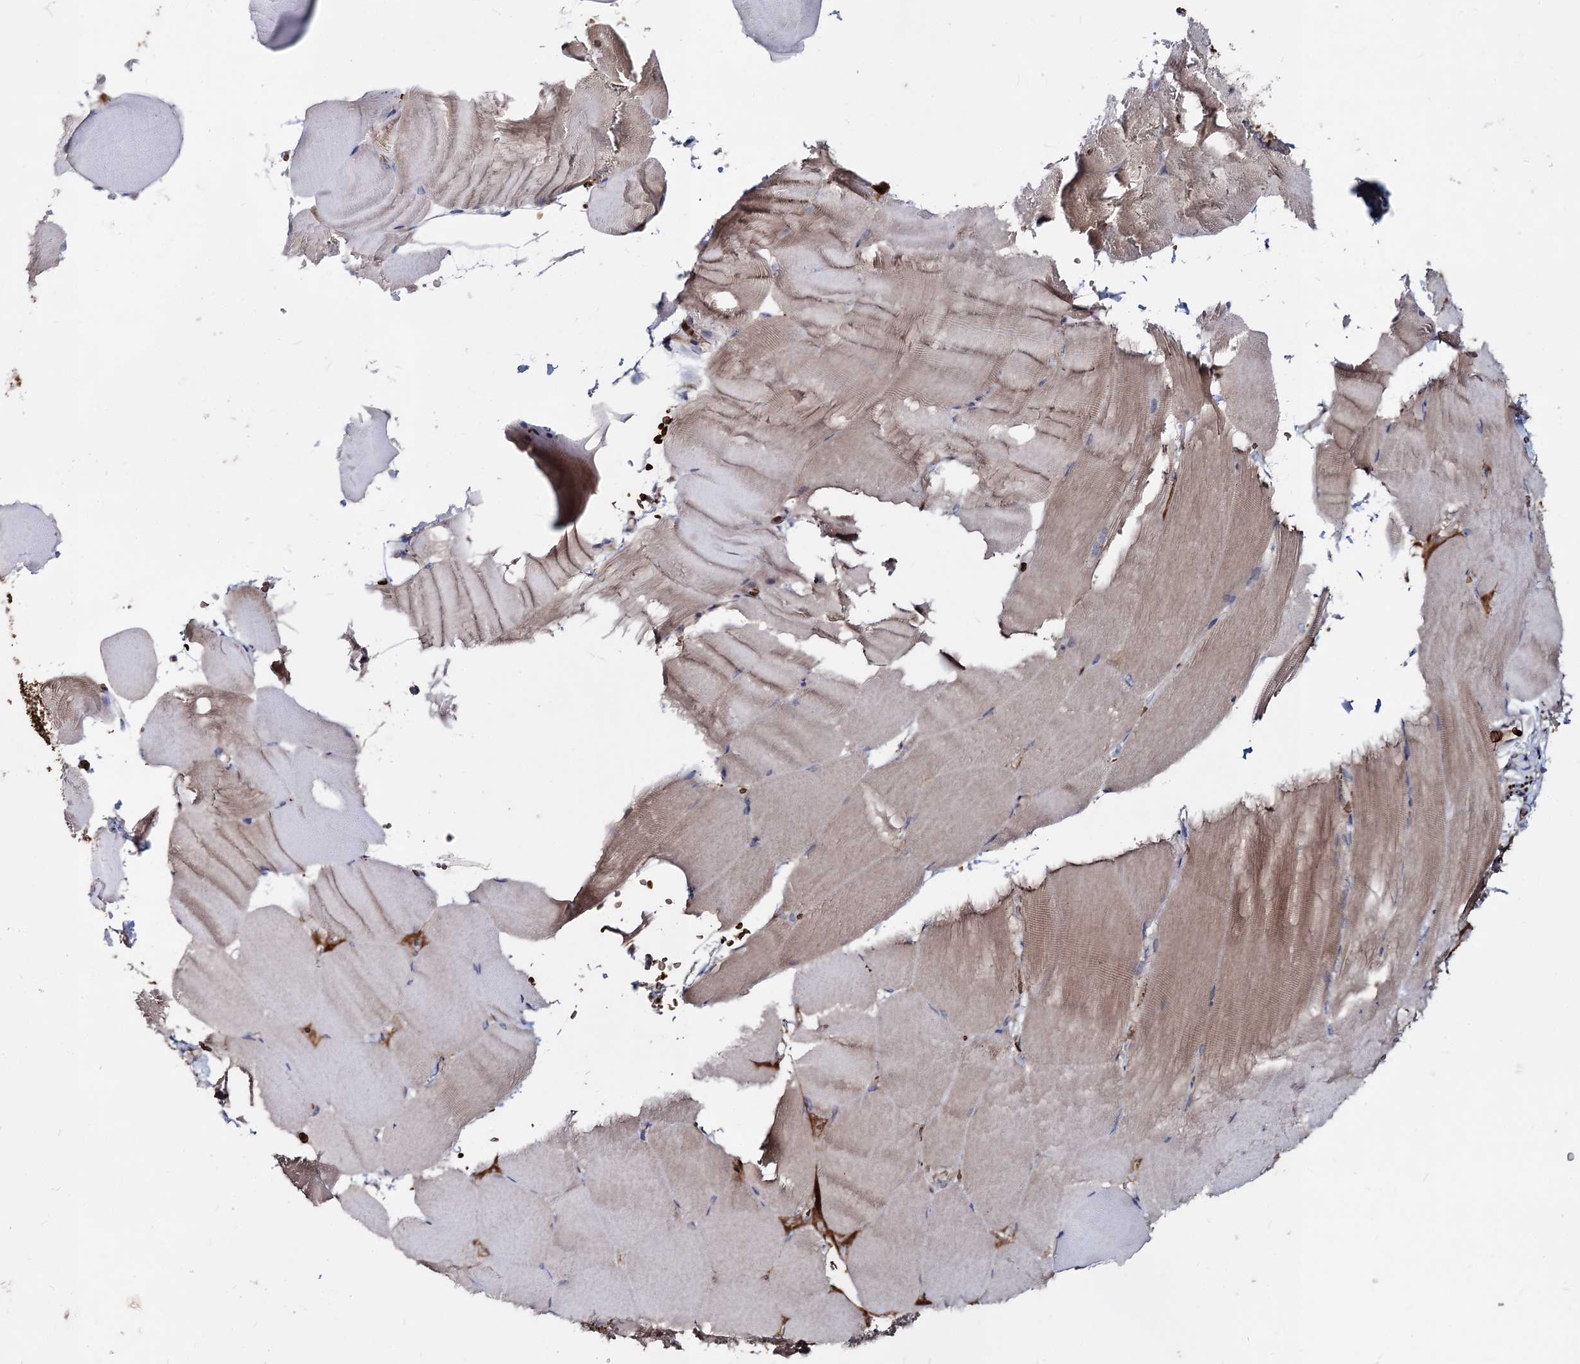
{"staining": {"intensity": "weak", "quantity": "<25%", "location": "cytoplasmic/membranous"}, "tissue": "skeletal muscle", "cell_type": "Myocytes", "image_type": "normal", "snomed": [{"axis": "morphology", "description": "Normal tissue, NOS"}, {"axis": "topography", "description": "Skeletal muscle"}, {"axis": "topography", "description": "Parathyroid gland"}], "caption": "Micrograph shows no significant protein positivity in myocytes of benign skeletal muscle.", "gene": "RNF6", "patient": {"sex": "female", "age": 37}}